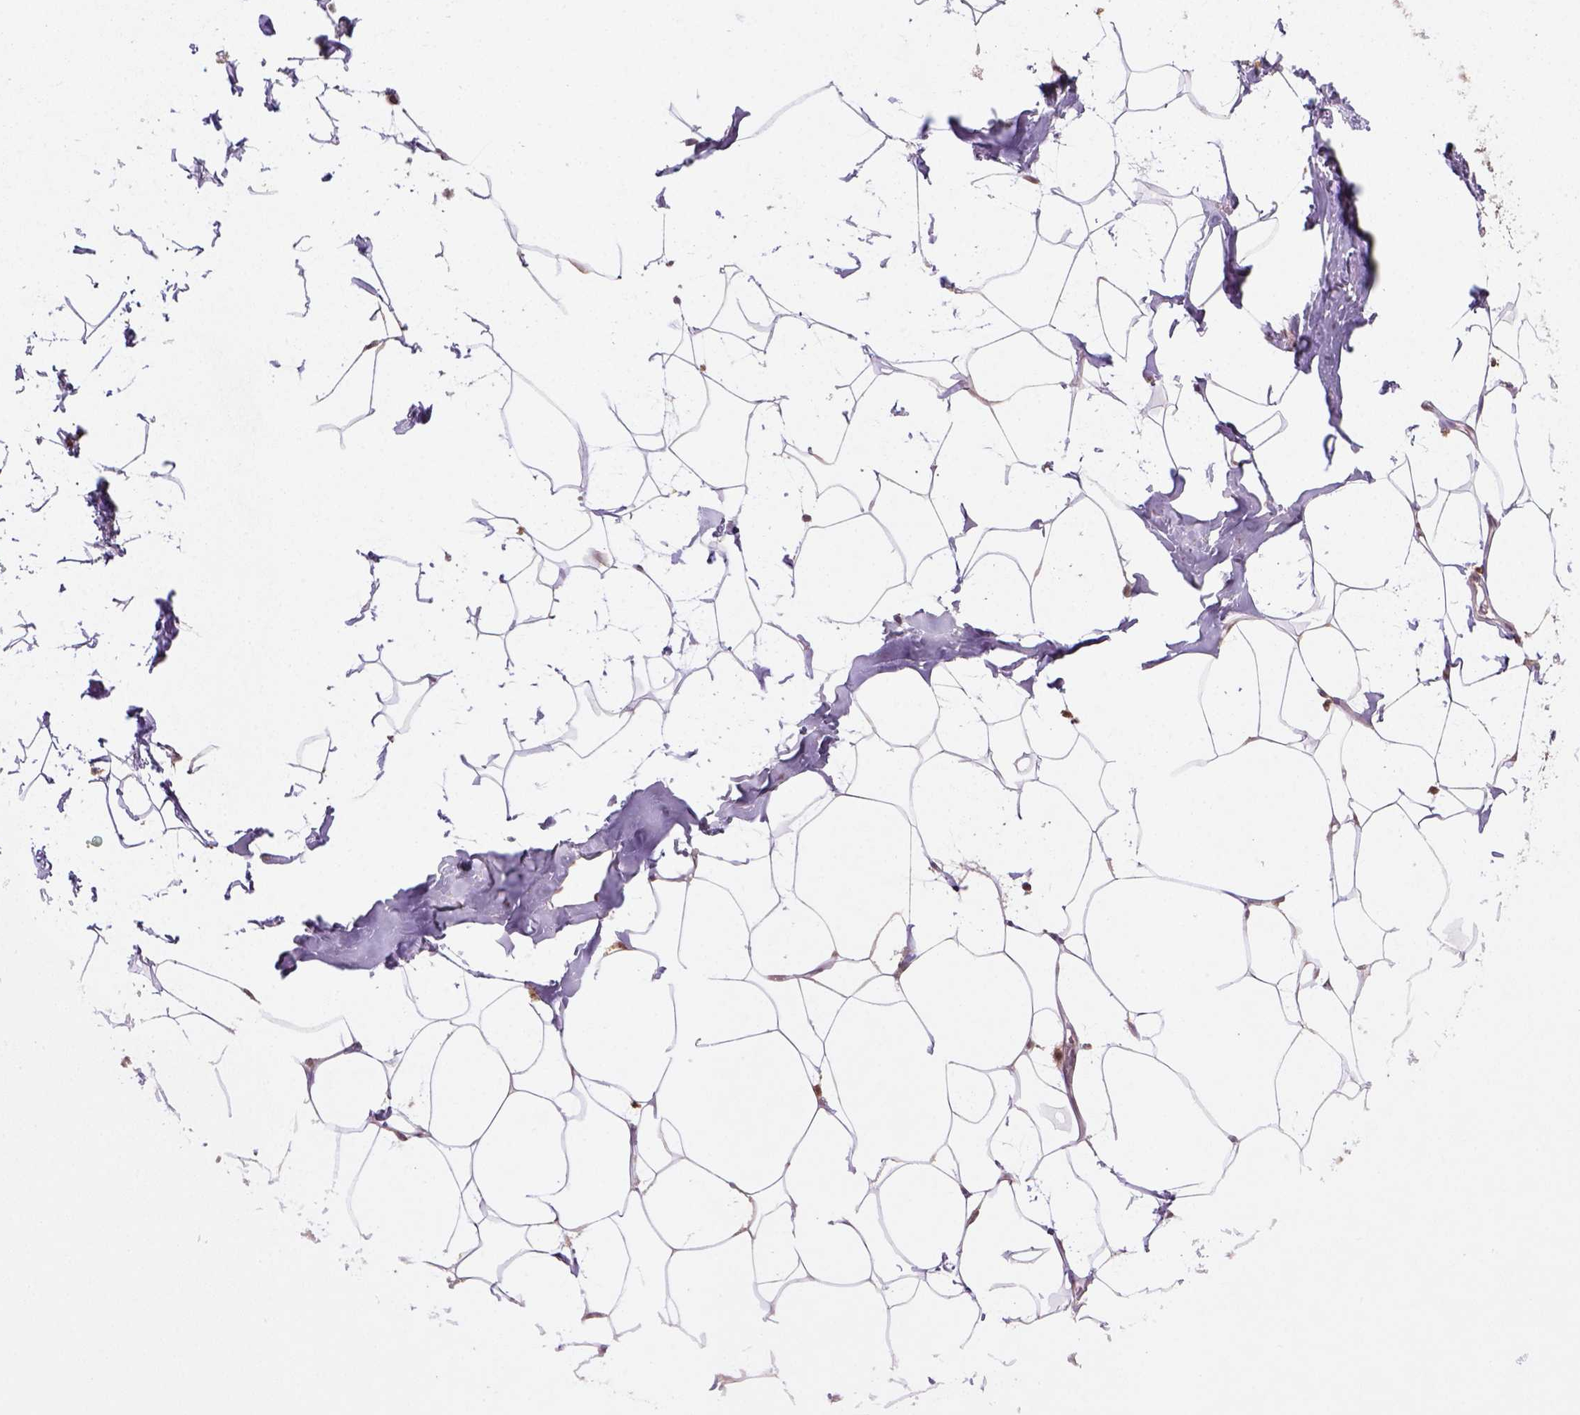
{"staining": {"intensity": "weak", "quantity": ">75%", "location": "cytoplasmic/membranous"}, "tissue": "breast", "cell_type": "Adipocytes", "image_type": "normal", "snomed": [{"axis": "morphology", "description": "Normal tissue, NOS"}, {"axis": "topography", "description": "Breast"}], "caption": "This micrograph reveals normal breast stained with IHC to label a protein in brown. The cytoplasmic/membranous of adipocytes show weak positivity for the protein. Nuclei are counter-stained blue.", "gene": "NUDT10", "patient": {"sex": "female", "age": 32}}